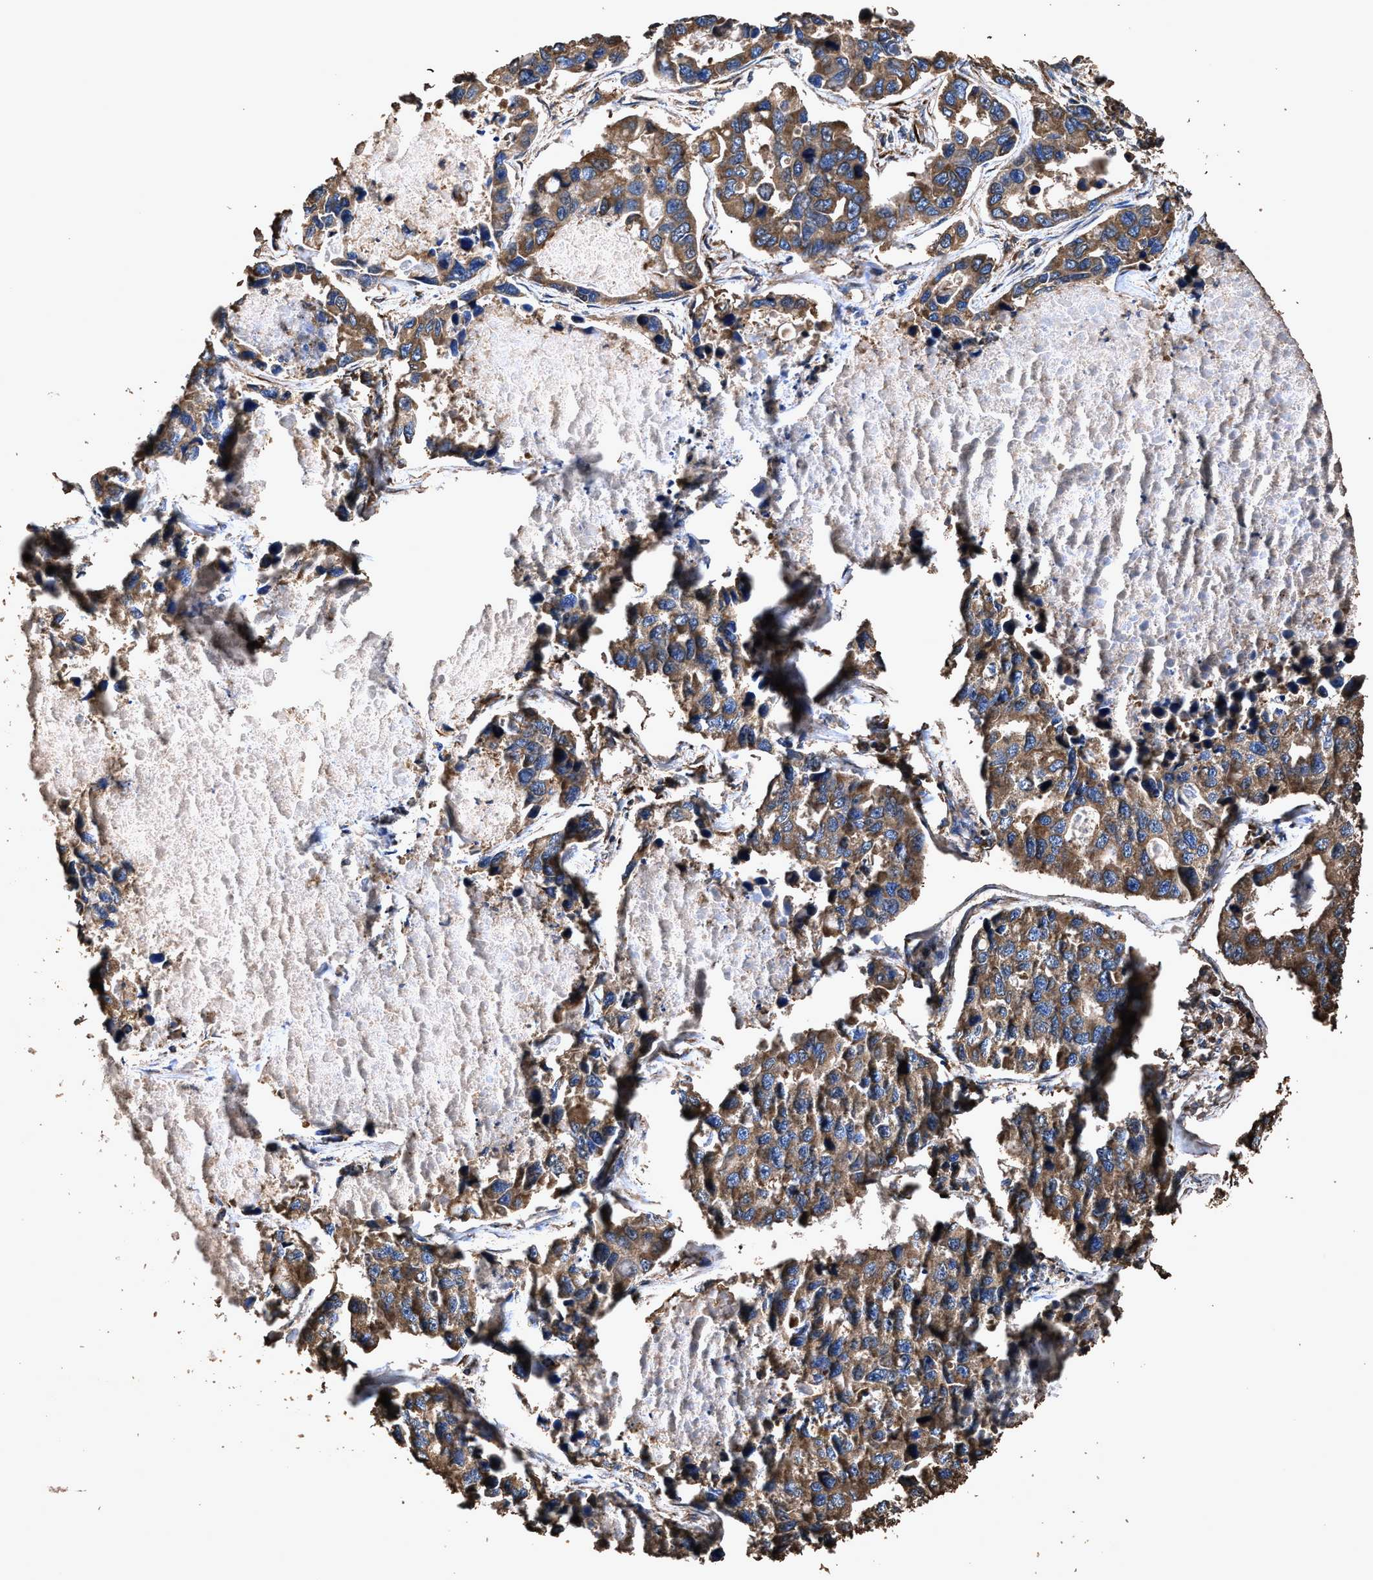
{"staining": {"intensity": "moderate", "quantity": ">75%", "location": "cytoplasmic/membranous"}, "tissue": "lung cancer", "cell_type": "Tumor cells", "image_type": "cancer", "snomed": [{"axis": "morphology", "description": "Adenocarcinoma, NOS"}, {"axis": "topography", "description": "Lung"}], "caption": "IHC of human adenocarcinoma (lung) shows medium levels of moderate cytoplasmic/membranous expression in approximately >75% of tumor cells. Nuclei are stained in blue.", "gene": "ZMYND19", "patient": {"sex": "male", "age": 64}}